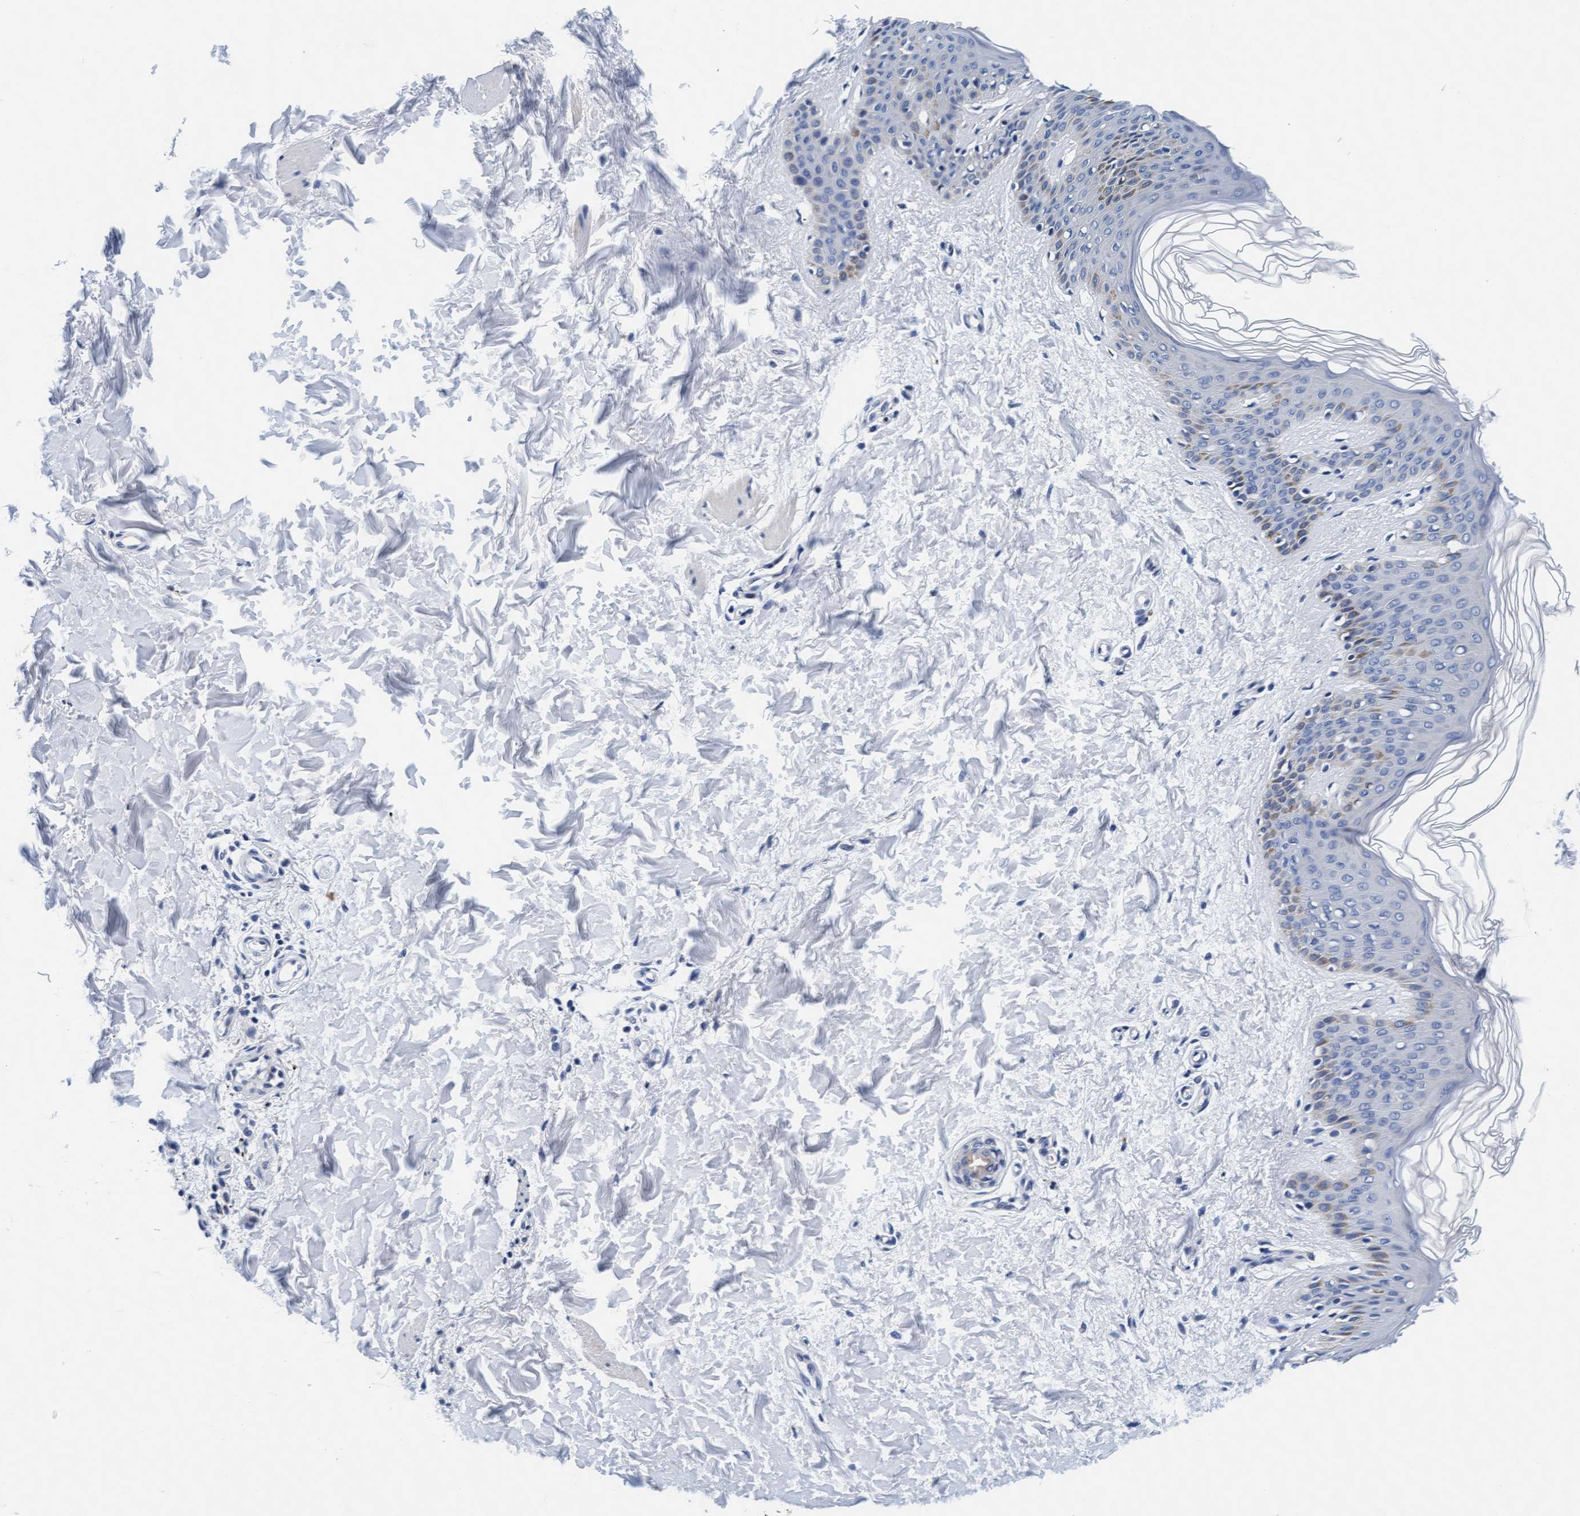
{"staining": {"intensity": "negative", "quantity": "none", "location": "none"}, "tissue": "skin", "cell_type": "Fibroblasts", "image_type": "normal", "snomed": [{"axis": "morphology", "description": "Normal tissue, NOS"}, {"axis": "morphology", "description": "Neoplasm, benign, NOS"}, {"axis": "topography", "description": "Skin"}, {"axis": "topography", "description": "Soft tissue"}], "caption": "This is a micrograph of immunohistochemistry staining of unremarkable skin, which shows no staining in fibroblasts. The staining was performed using DAB to visualize the protein expression in brown, while the nuclei were stained in blue with hematoxylin (Magnification: 20x).", "gene": "ARSG", "patient": {"sex": "male", "age": 26}}